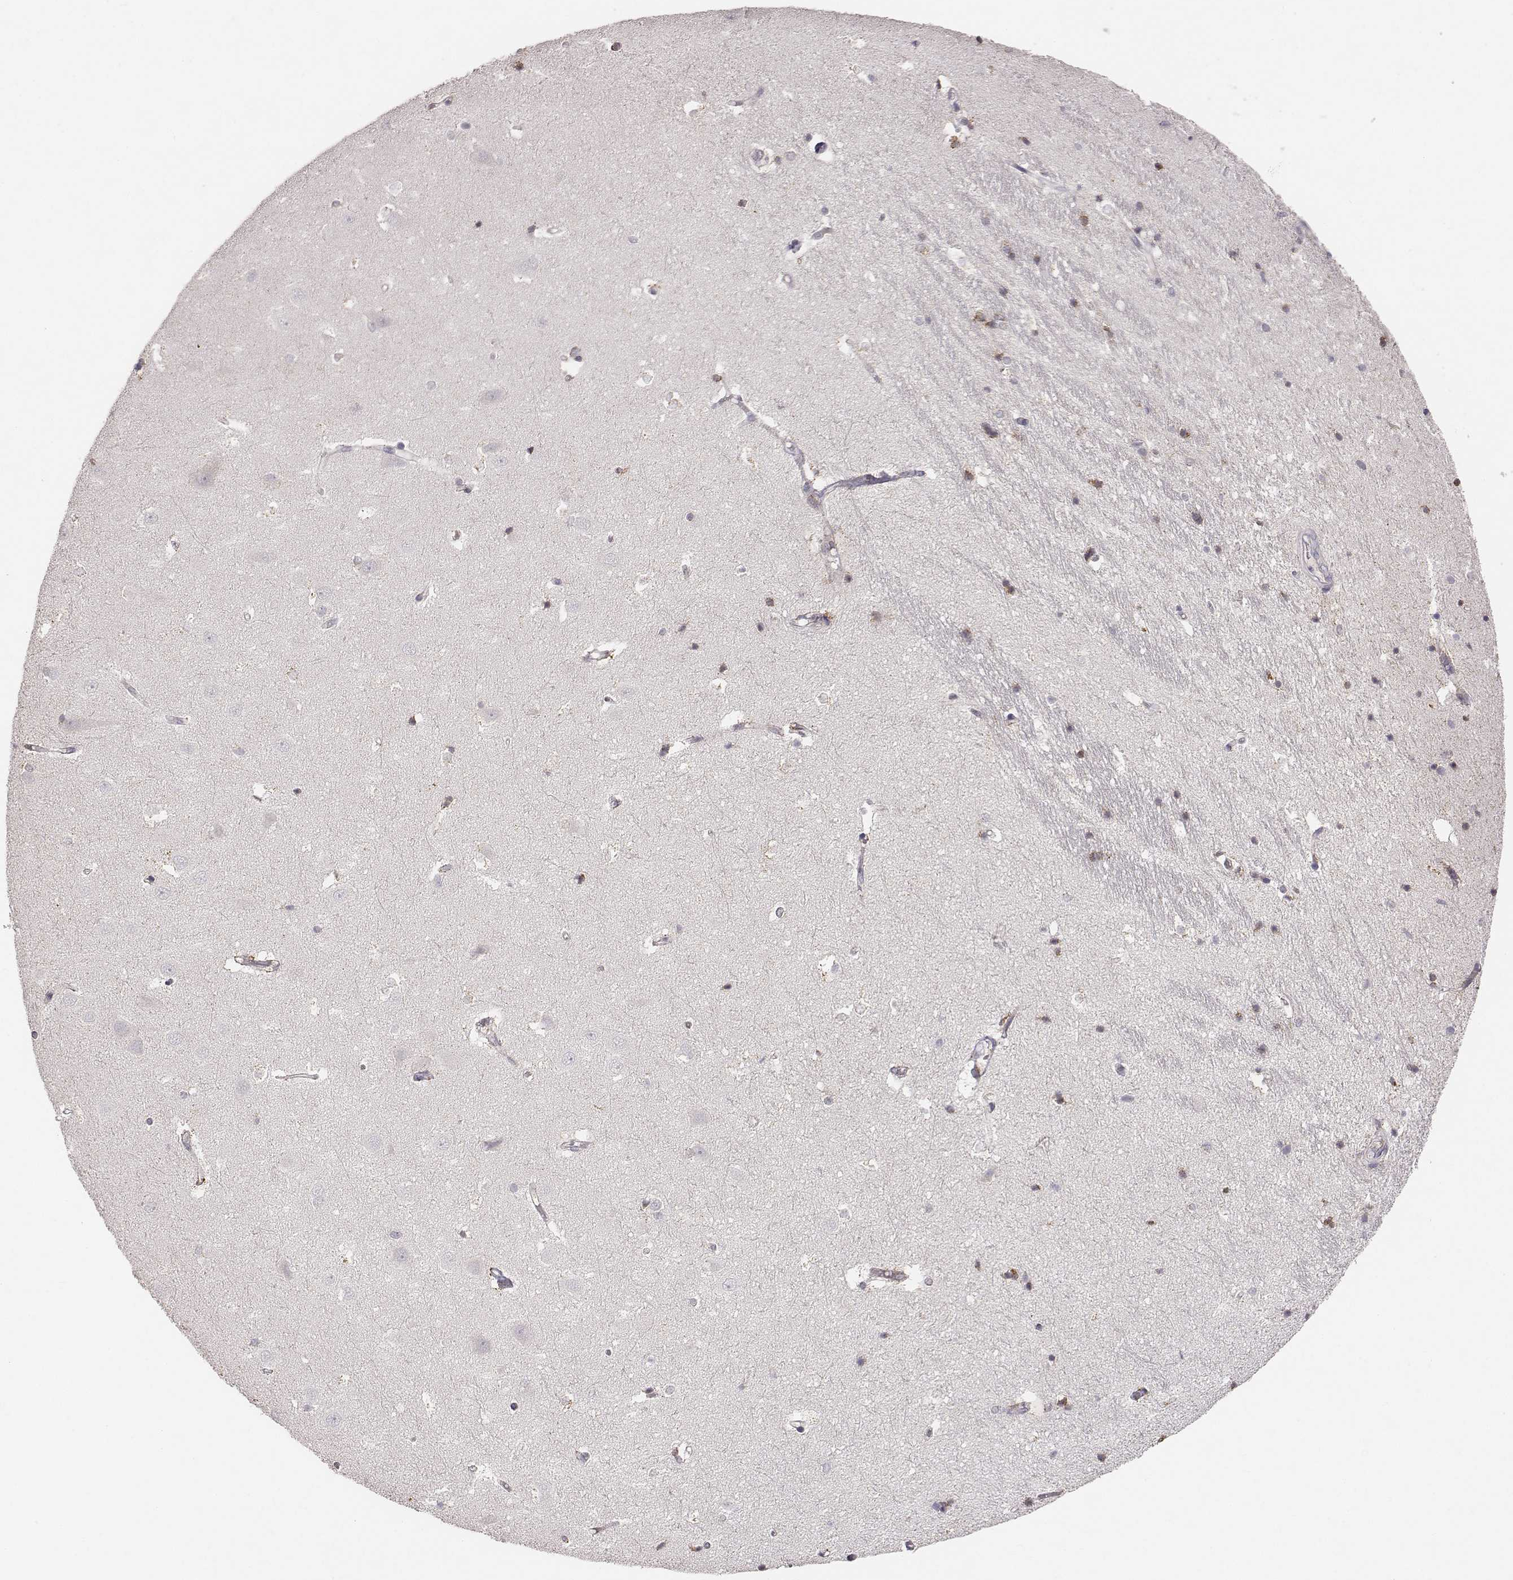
{"staining": {"intensity": "moderate", "quantity": "25%-75%", "location": "cytoplasmic/membranous"}, "tissue": "hippocampus", "cell_type": "Glial cells", "image_type": "normal", "snomed": [{"axis": "morphology", "description": "Normal tissue, NOS"}, {"axis": "topography", "description": "Hippocampus"}], "caption": "IHC (DAB) staining of normal human hippocampus demonstrates moderate cytoplasmic/membranous protein expression in approximately 25%-75% of glial cells.", "gene": "ABCD3", "patient": {"sex": "male", "age": 44}}